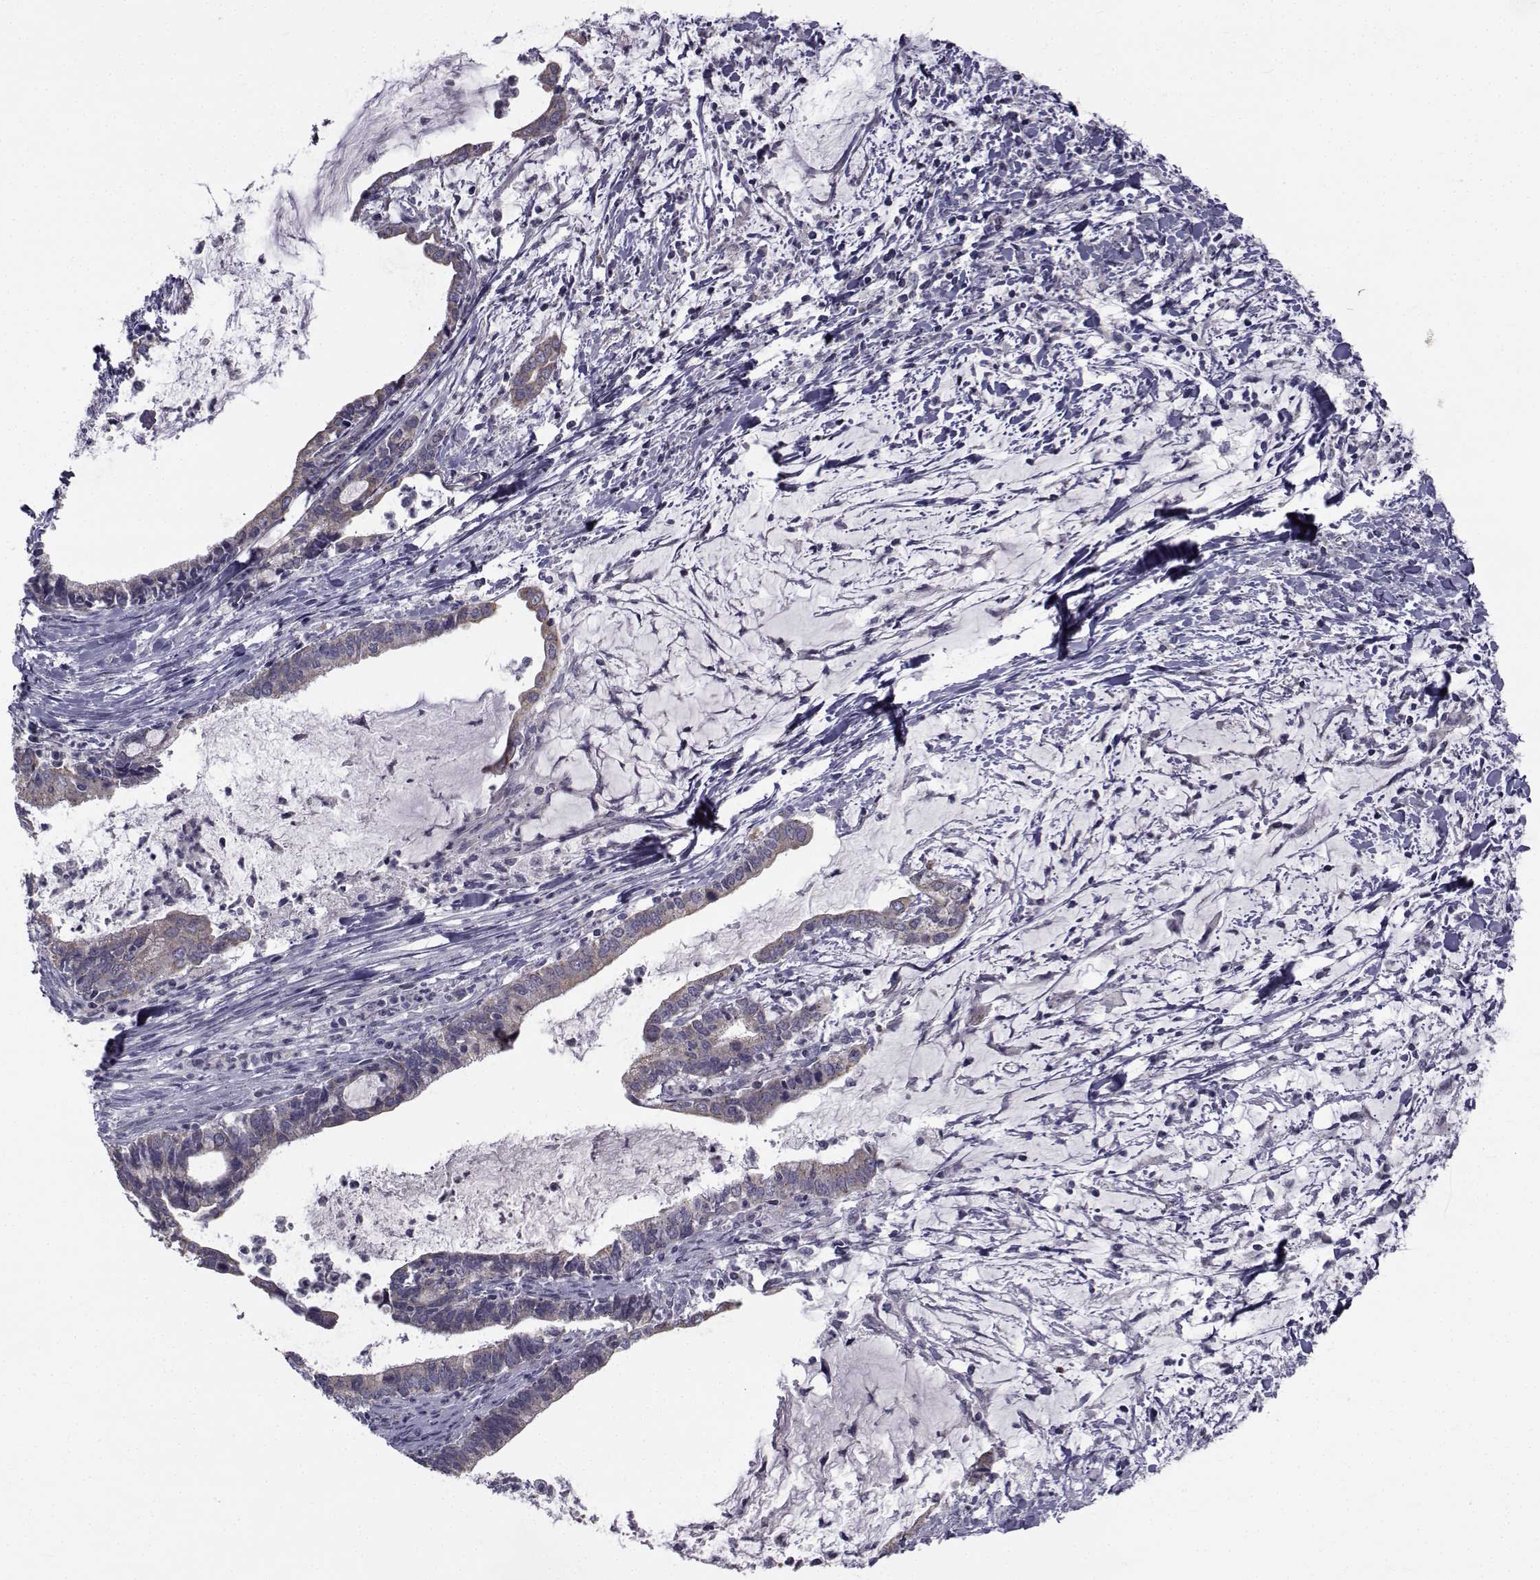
{"staining": {"intensity": "negative", "quantity": "none", "location": "none"}, "tissue": "cervical cancer", "cell_type": "Tumor cells", "image_type": "cancer", "snomed": [{"axis": "morphology", "description": "Adenocarcinoma, NOS"}, {"axis": "topography", "description": "Cervix"}], "caption": "Cervical cancer (adenocarcinoma) stained for a protein using IHC shows no expression tumor cells.", "gene": "ANGPT1", "patient": {"sex": "female", "age": 42}}